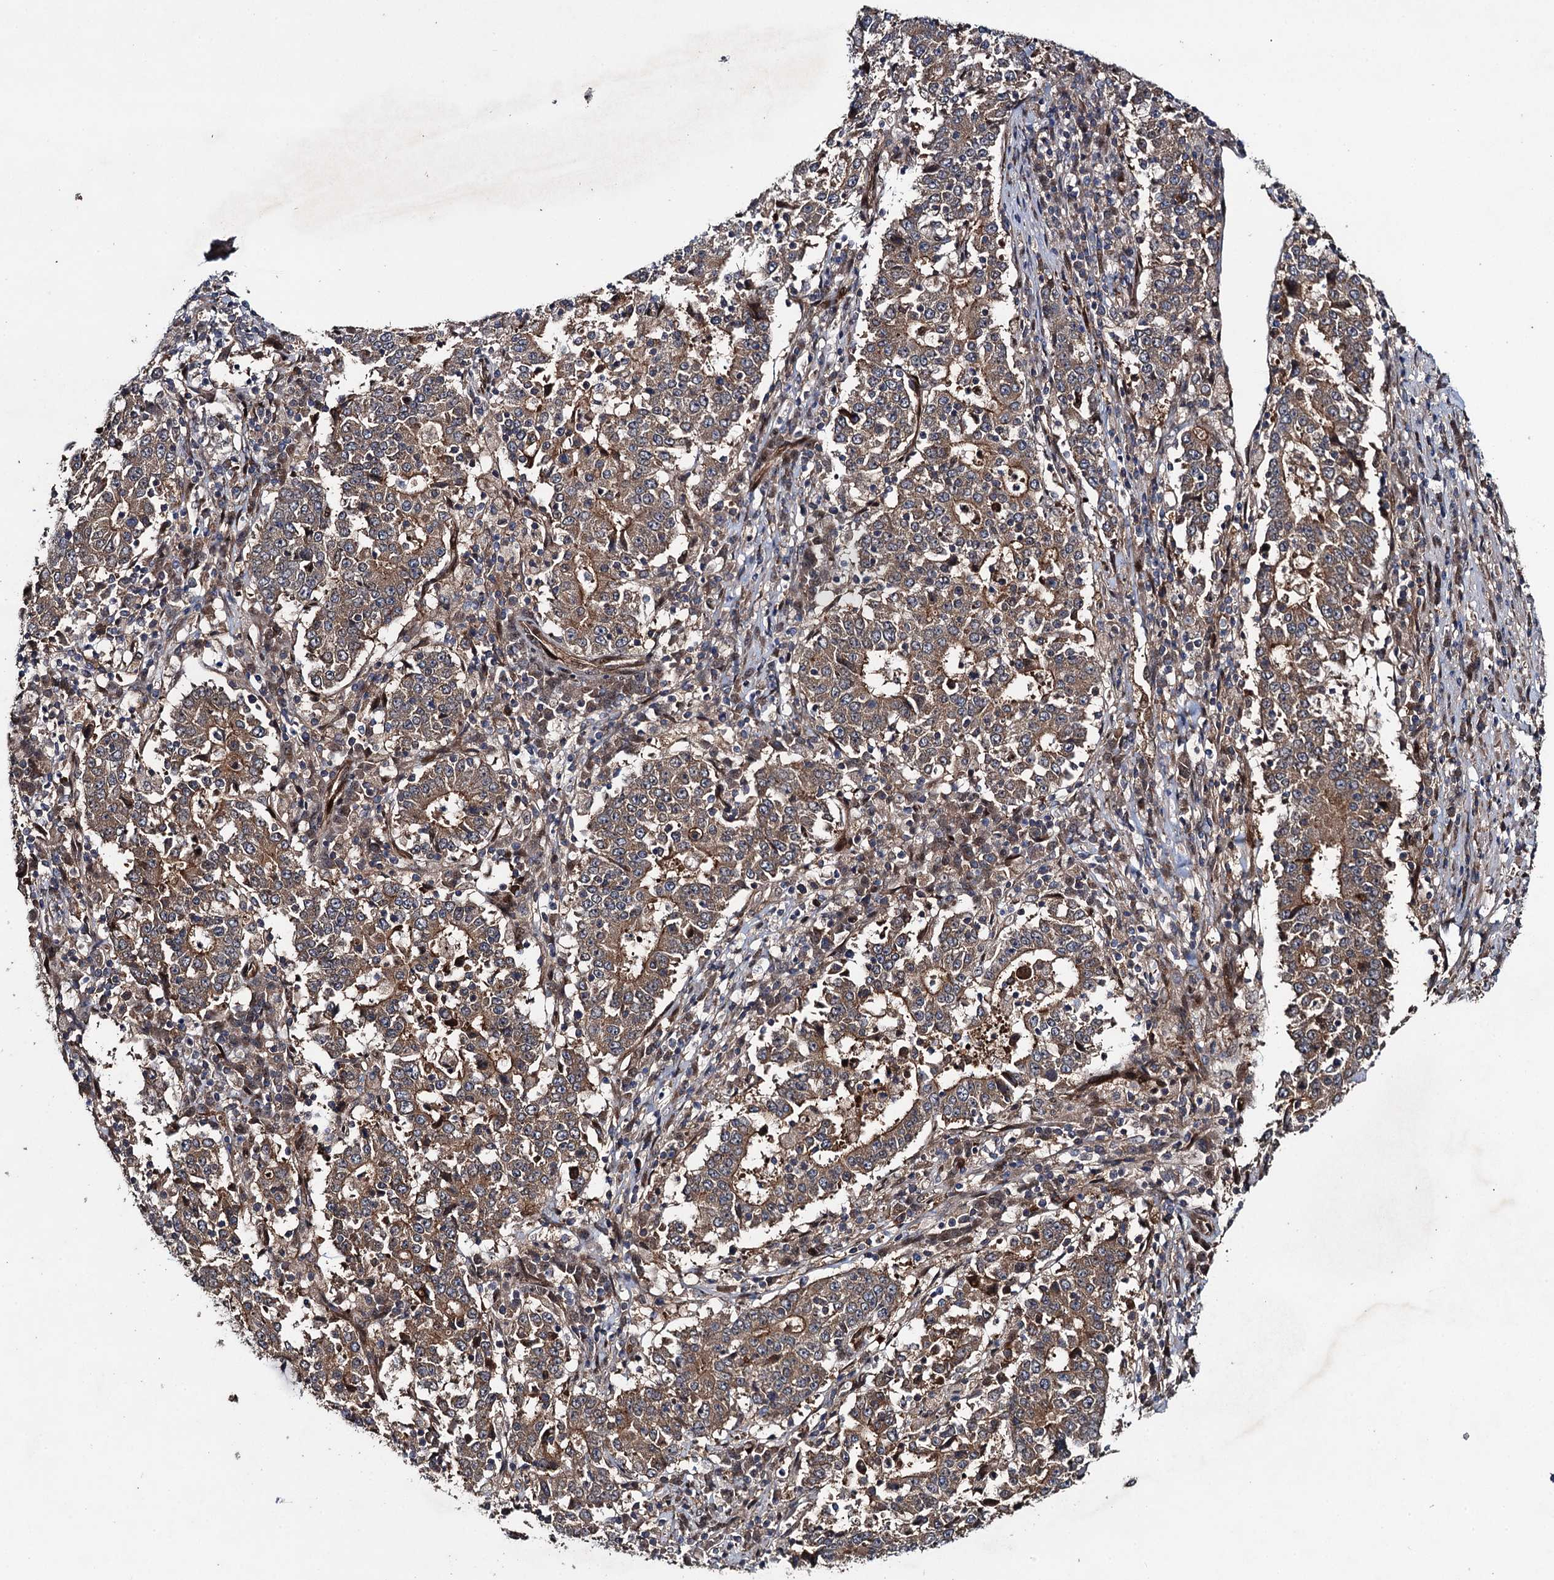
{"staining": {"intensity": "moderate", "quantity": ">75%", "location": "cytoplasmic/membranous"}, "tissue": "stomach cancer", "cell_type": "Tumor cells", "image_type": "cancer", "snomed": [{"axis": "morphology", "description": "Adenocarcinoma, NOS"}, {"axis": "topography", "description": "Stomach"}], "caption": "Stomach cancer (adenocarcinoma) was stained to show a protein in brown. There is medium levels of moderate cytoplasmic/membranous positivity in approximately >75% of tumor cells. (Stains: DAB in brown, nuclei in blue, Microscopy: brightfield microscopy at high magnification).", "gene": "RHOBTB1", "patient": {"sex": "male", "age": 59}}